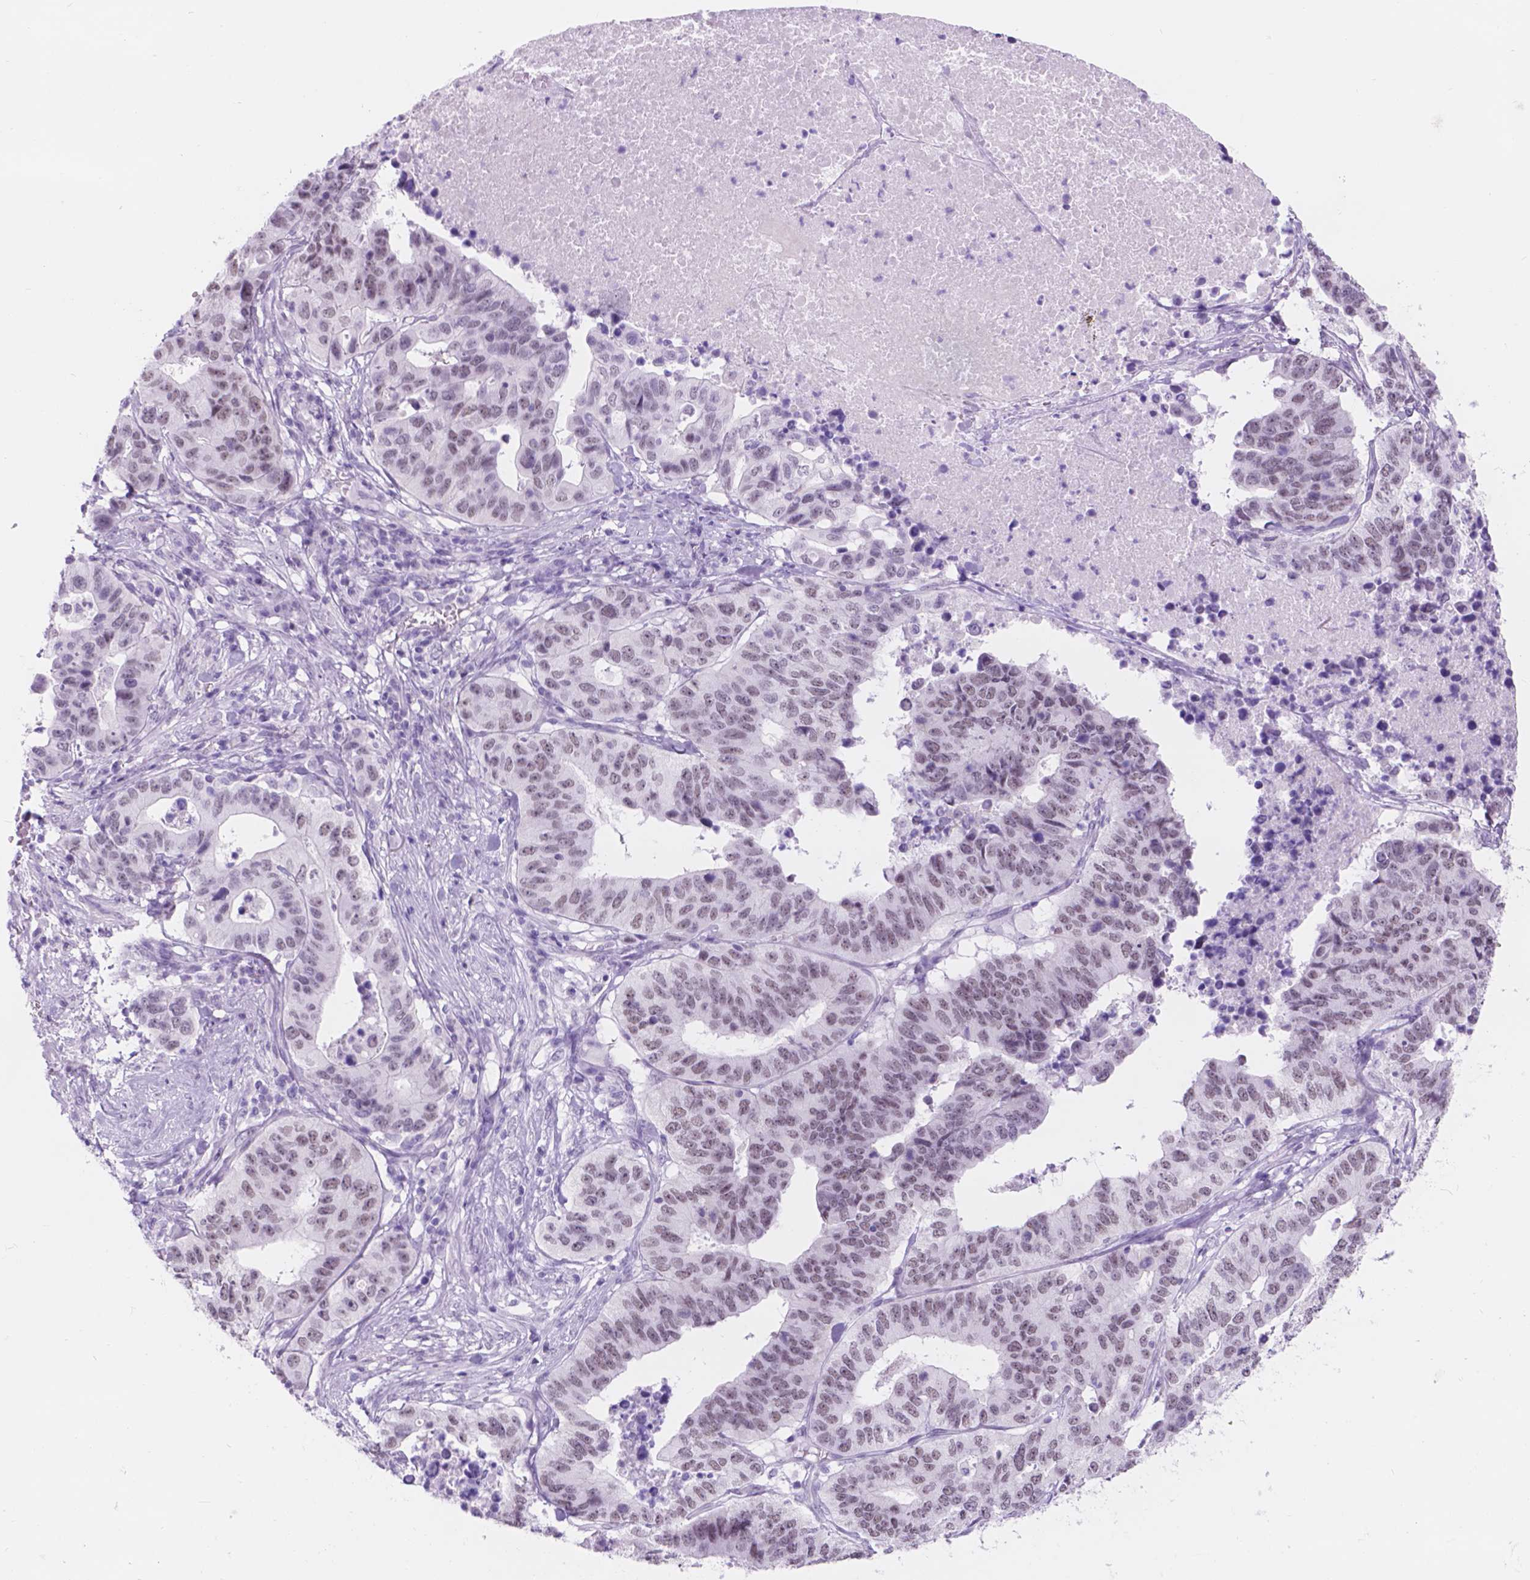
{"staining": {"intensity": "weak", "quantity": ">75%", "location": "nuclear"}, "tissue": "stomach cancer", "cell_type": "Tumor cells", "image_type": "cancer", "snomed": [{"axis": "morphology", "description": "Adenocarcinoma, NOS"}, {"axis": "topography", "description": "Stomach, upper"}], "caption": "DAB (3,3'-diaminobenzidine) immunohistochemical staining of human stomach cancer (adenocarcinoma) exhibits weak nuclear protein expression in approximately >75% of tumor cells.", "gene": "DCC", "patient": {"sex": "female", "age": 67}}